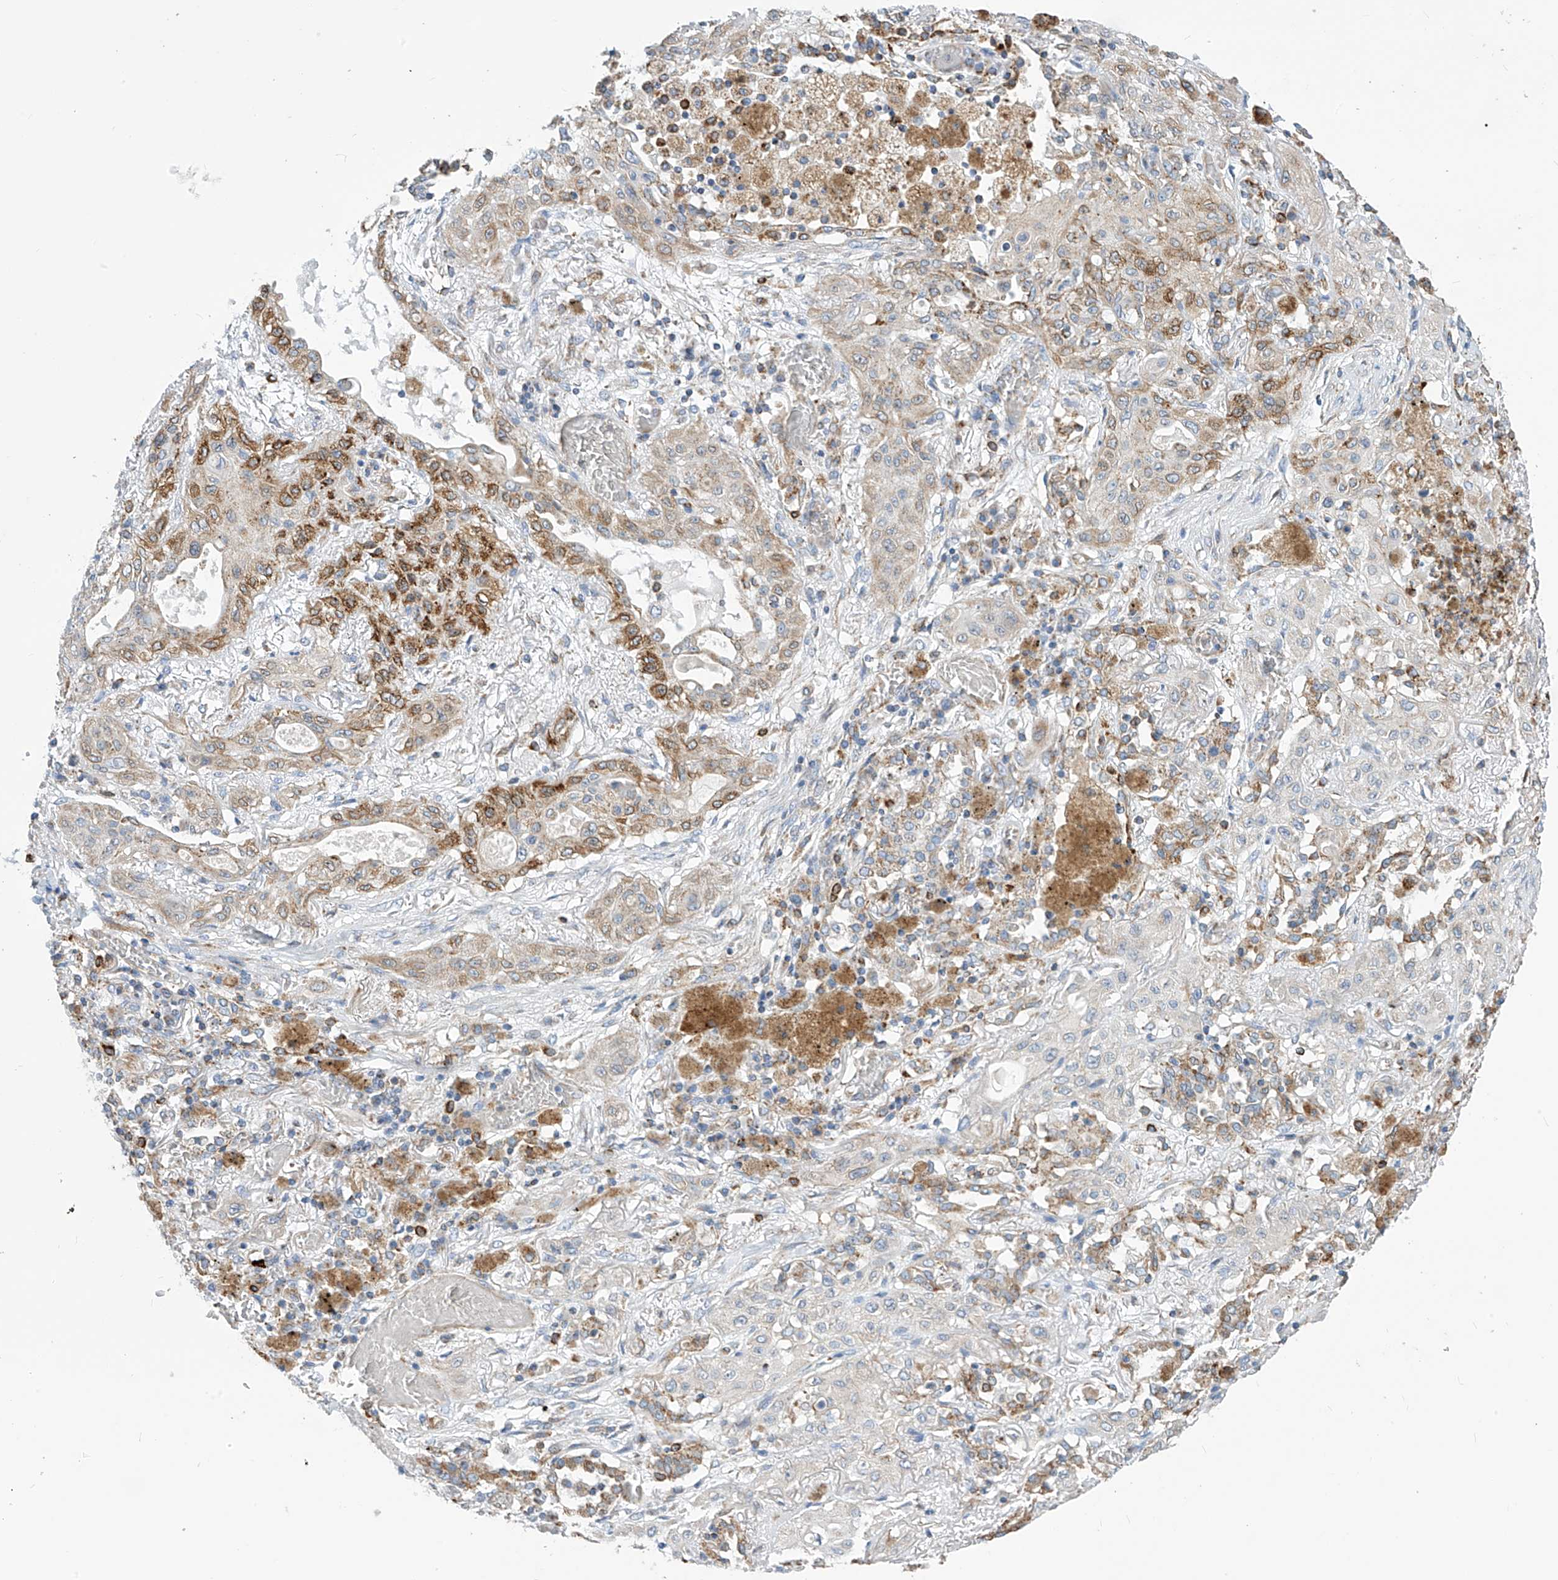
{"staining": {"intensity": "moderate", "quantity": "<25%", "location": "cytoplasmic/membranous"}, "tissue": "lung cancer", "cell_type": "Tumor cells", "image_type": "cancer", "snomed": [{"axis": "morphology", "description": "Squamous cell carcinoma, NOS"}, {"axis": "topography", "description": "Lung"}], "caption": "Immunohistochemistry (IHC) micrograph of lung squamous cell carcinoma stained for a protein (brown), which demonstrates low levels of moderate cytoplasmic/membranous expression in approximately <25% of tumor cells.", "gene": "EIF5B", "patient": {"sex": "female", "age": 47}}